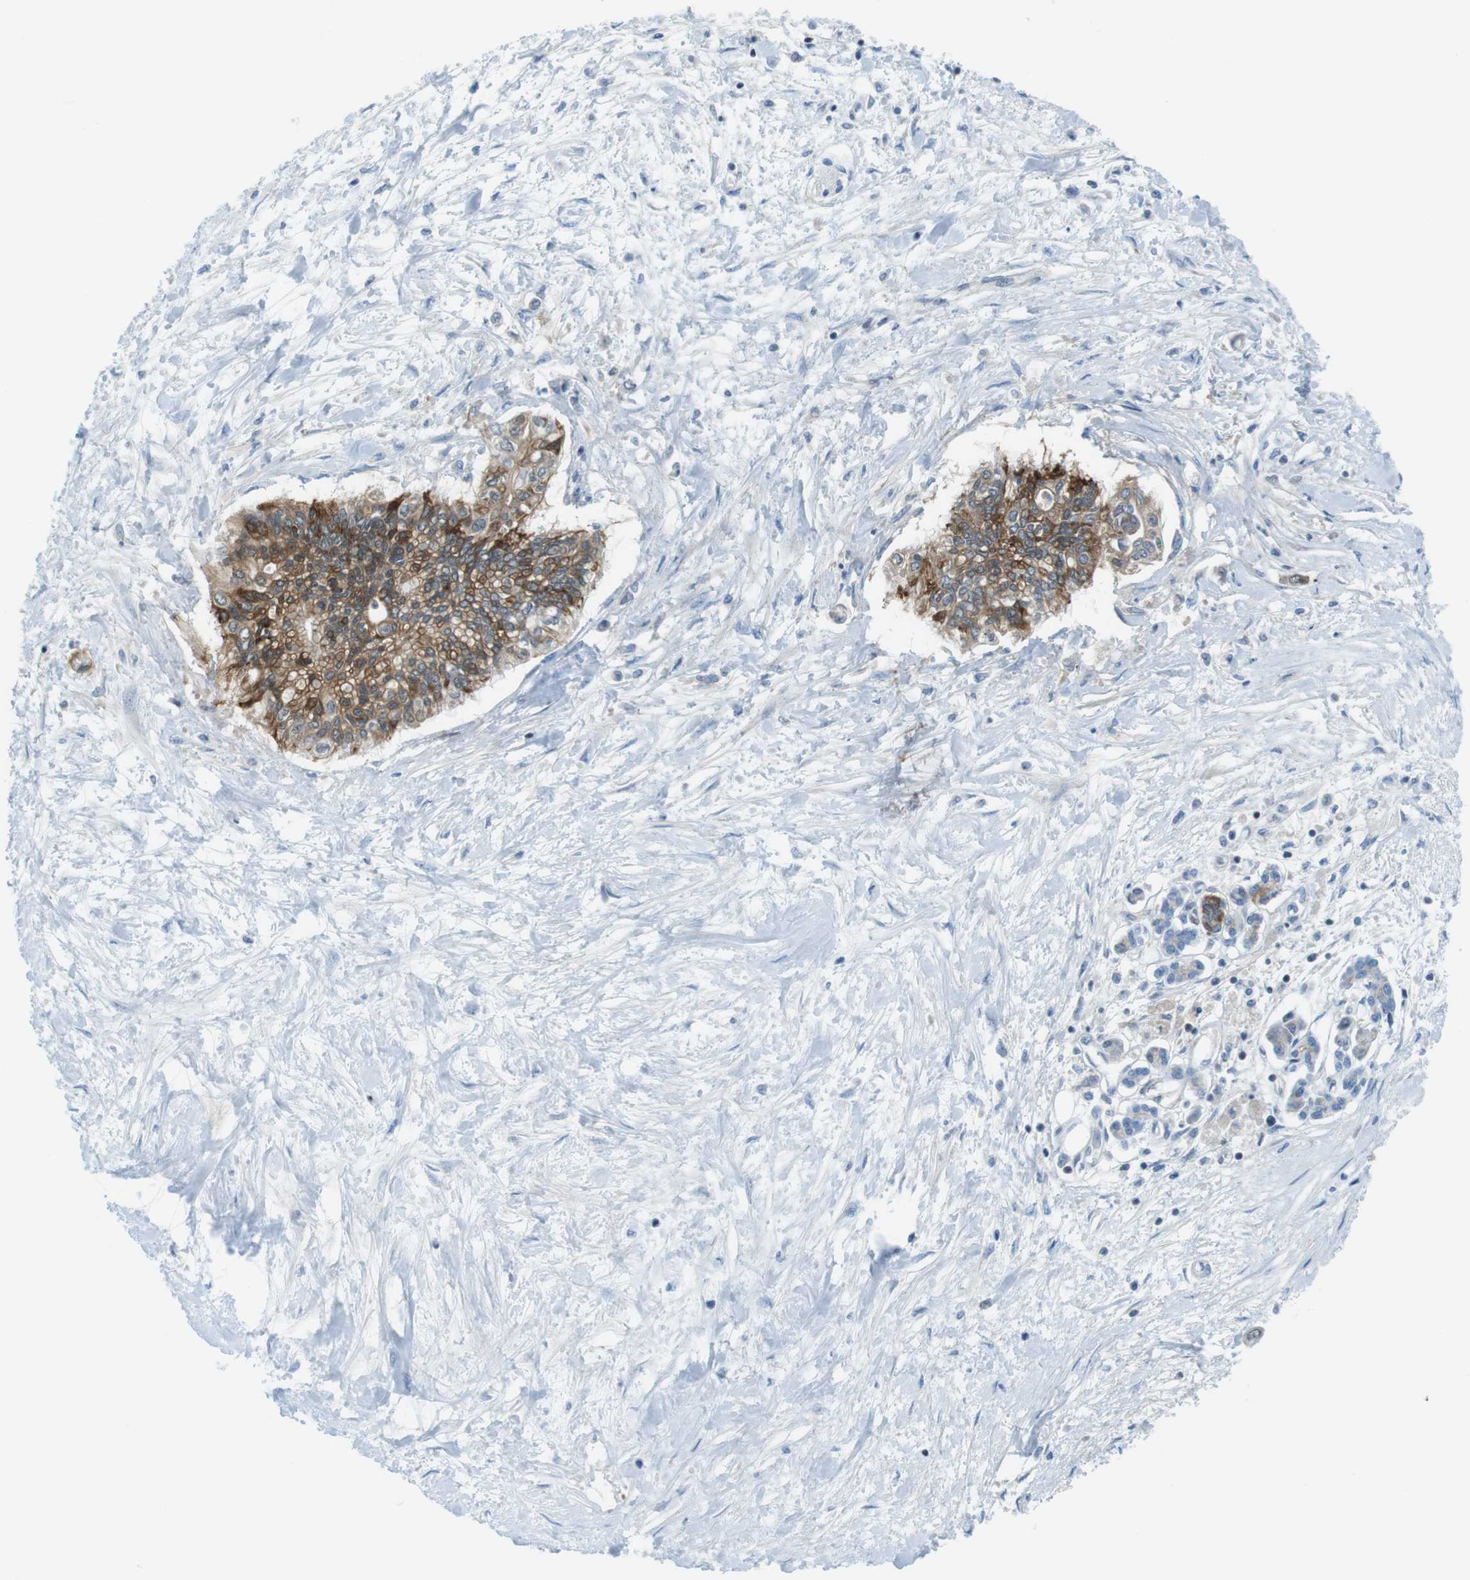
{"staining": {"intensity": "moderate", "quantity": "25%-75%", "location": "cytoplasmic/membranous"}, "tissue": "pancreatic cancer", "cell_type": "Tumor cells", "image_type": "cancer", "snomed": [{"axis": "morphology", "description": "Adenocarcinoma, NOS"}, {"axis": "topography", "description": "Pancreas"}], "caption": "Pancreatic cancer (adenocarcinoma) stained for a protein exhibits moderate cytoplasmic/membranous positivity in tumor cells. The staining was performed using DAB (3,3'-diaminobenzidine) to visualize the protein expression in brown, while the nuclei were stained in blue with hematoxylin (Magnification: 20x).", "gene": "TES", "patient": {"sex": "female", "age": 77}}